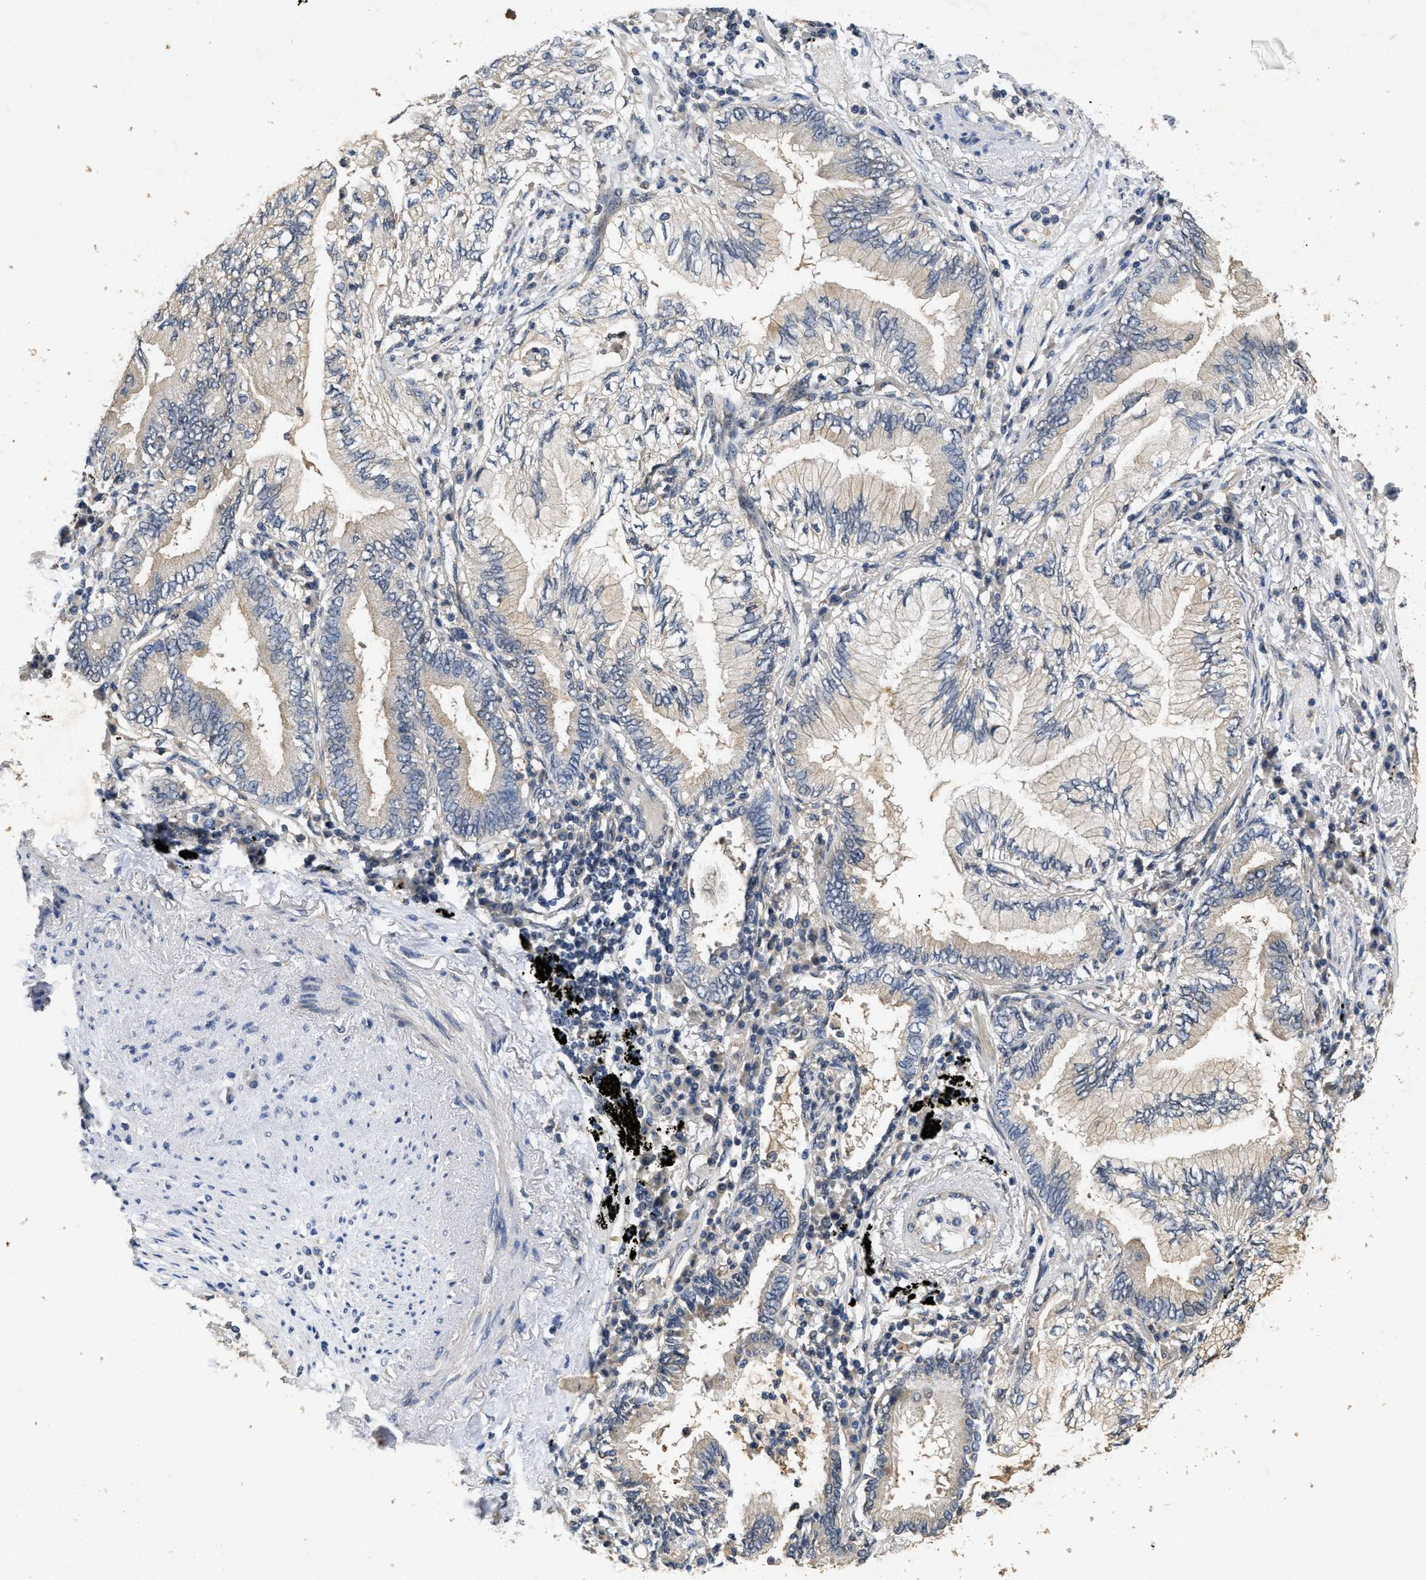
{"staining": {"intensity": "weak", "quantity": "<25%", "location": "cytoplasmic/membranous"}, "tissue": "lung cancer", "cell_type": "Tumor cells", "image_type": "cancer", "snomed": [{"axis": "morphology", "description": "Normal tissue, NOS"}, {"axis": "morphology", "description": "Adenocarcinoma, NOS"}, {"axis": "topography", "description": "Bronchus"}, {"axis": "topography", "description": "Lung"}], "caption": "Human lung adenocarcinoma stained for a protein using IHC shows no positivity in tumor cells.", "gene": "PAPOLG", "patient": {"sex": "female", "age": 70}}